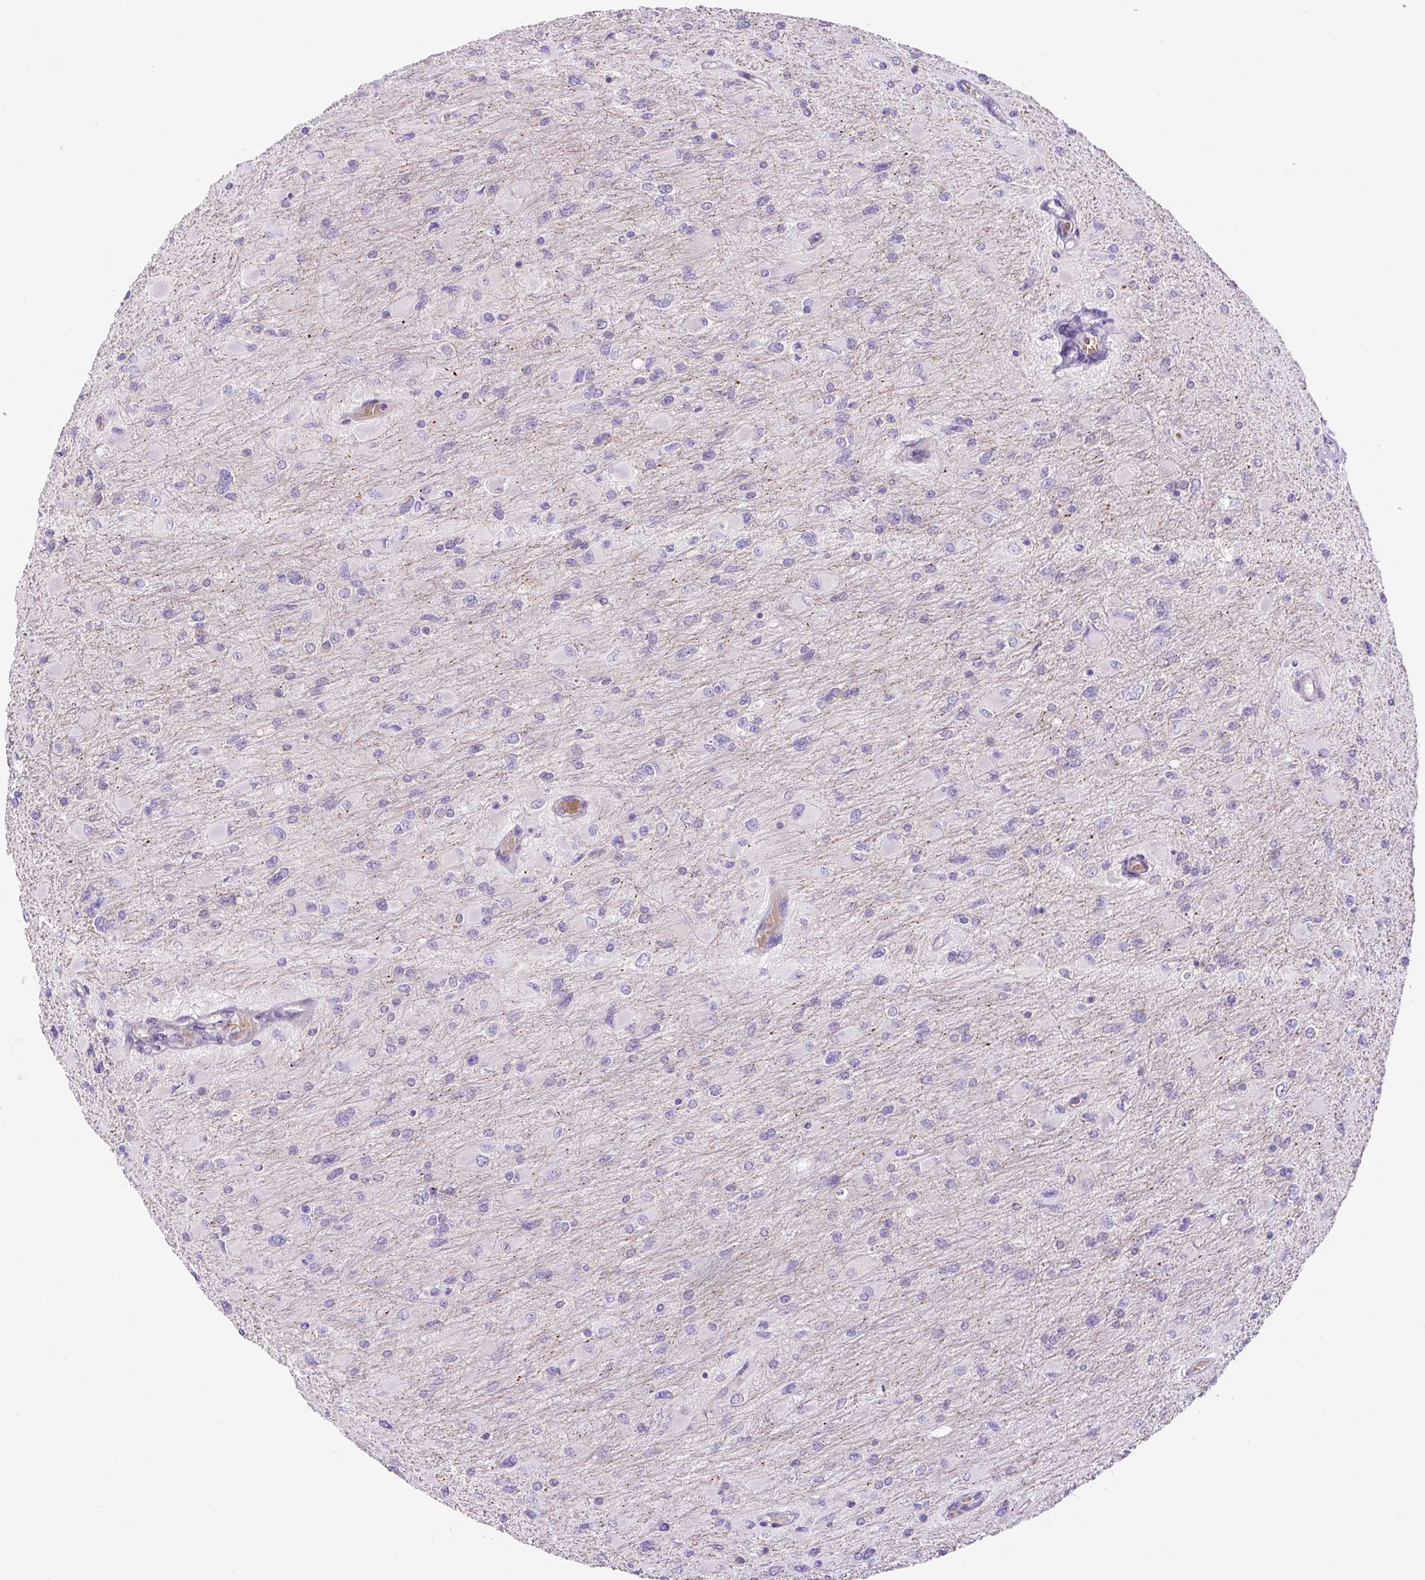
{"staining": {"intensity": "negative", "quantity": "none", "location": "none"}, "tissue": "glioma", "cell_type": "Tumor cells", "image_type": "cancer", "snomed": [{"axis": "morphology", "description": "Glioma, malignant, High grade"}, {"axis": "topography", "description": "Cerebral cortex"}], "caption": "IHC histopathology image of neoplastic tissue: glioma stained with DAB reveals no significant protein staining in tumor cells.", "gene": "ZNF596", "patient": {"sex": "female", "age": 36}}